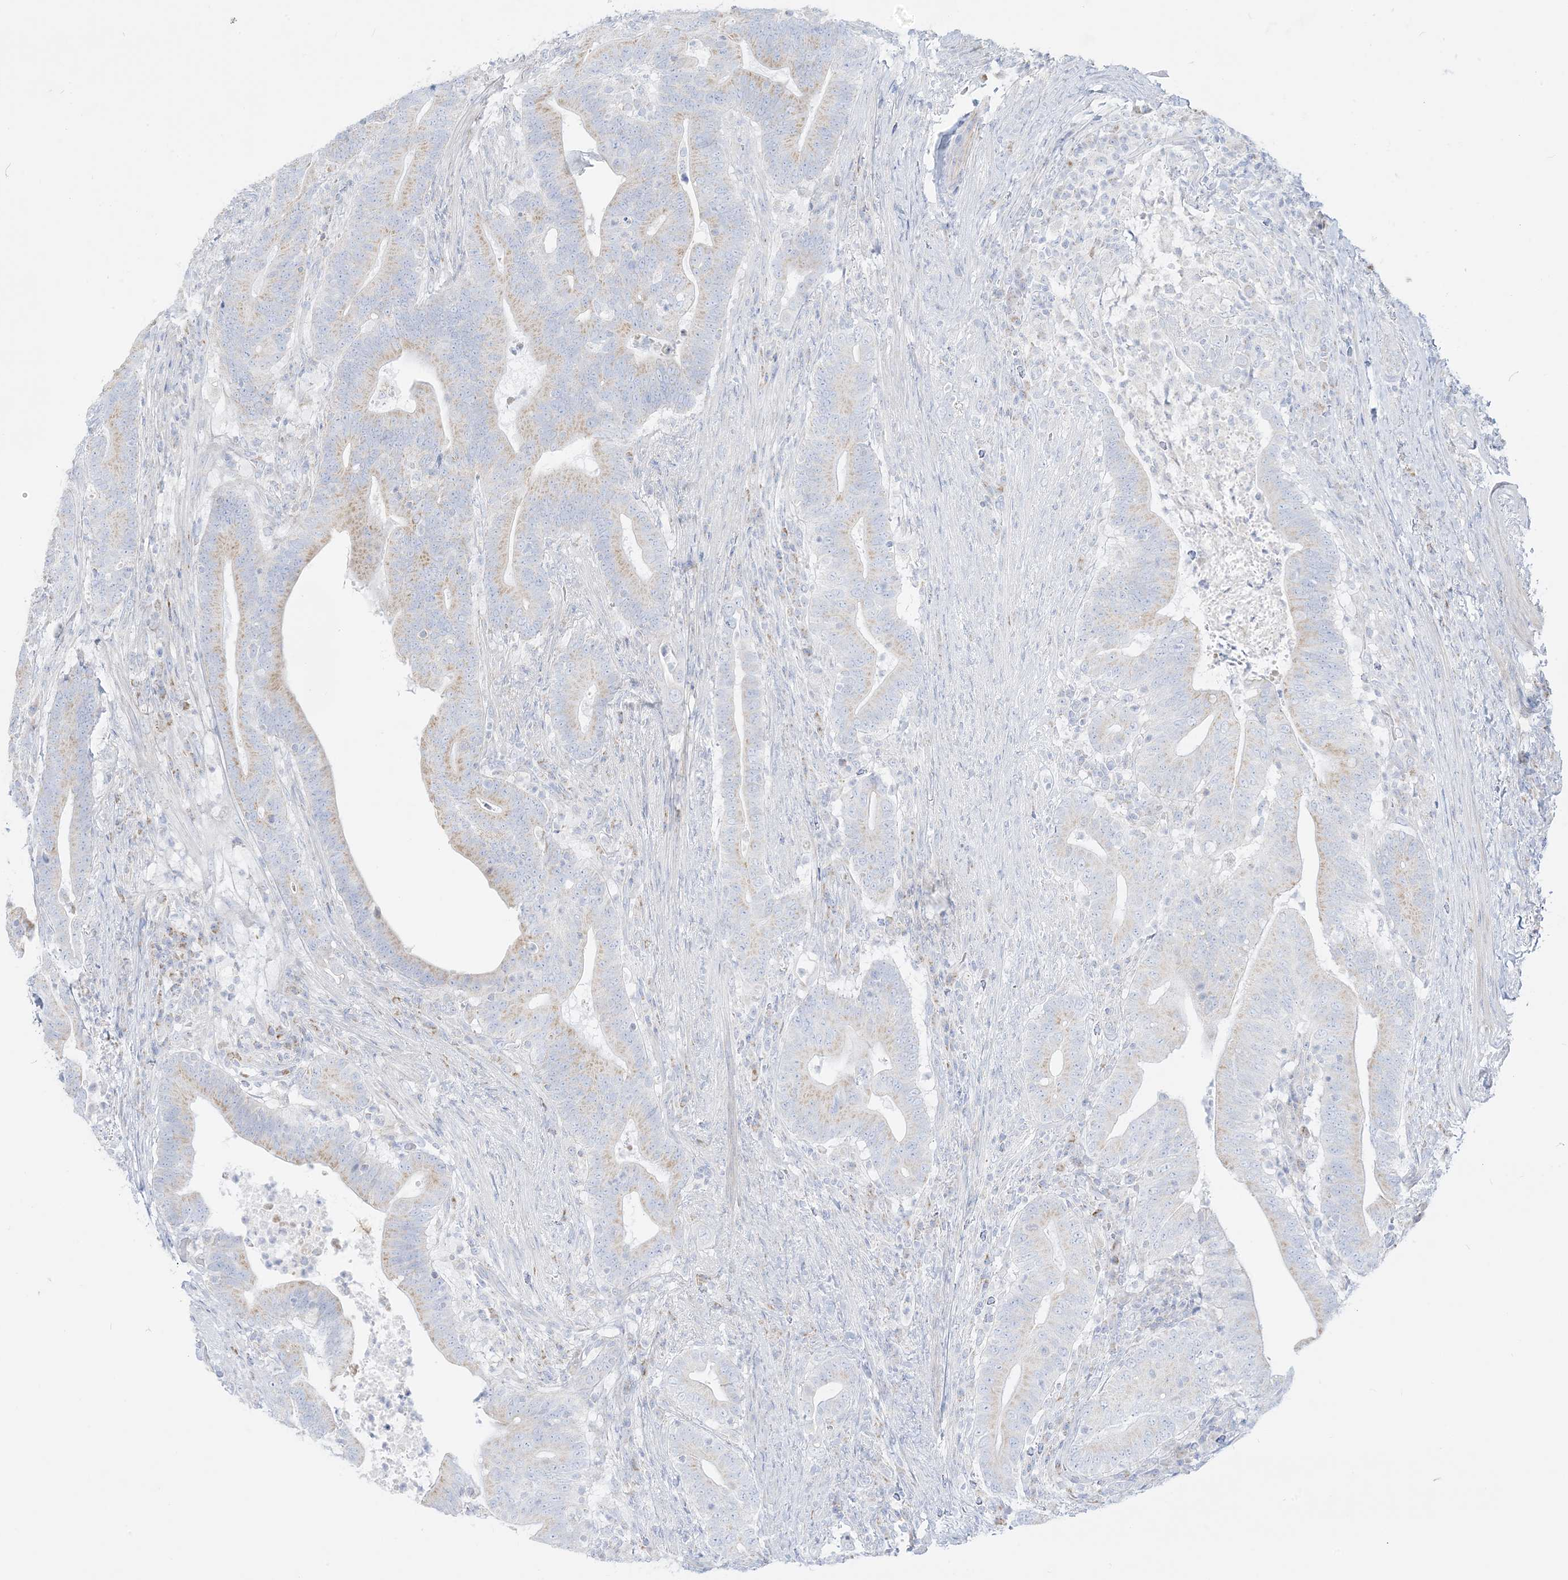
{"staining": {"intensity": "weak", "quantity": "<25%", "location": "cytoplasmic/membranous"}, "tissue": "colorectal cancer", "cell_type": "Tumor cells", "image_type": "cancer", "snomed": [{"axis": "morphology", "description": "Adenocarcinoma, NOS"}, {"axis": "topography", "description": "Colon"}], "caption": "High power microscopy photomicrograph of an IHC photomicrograph of adenocarcinoma (colorectal), revealing no significant staining in tumor cells.", "gene": "SLC26A3", "patient": {"sex": "female", "age": 66}}